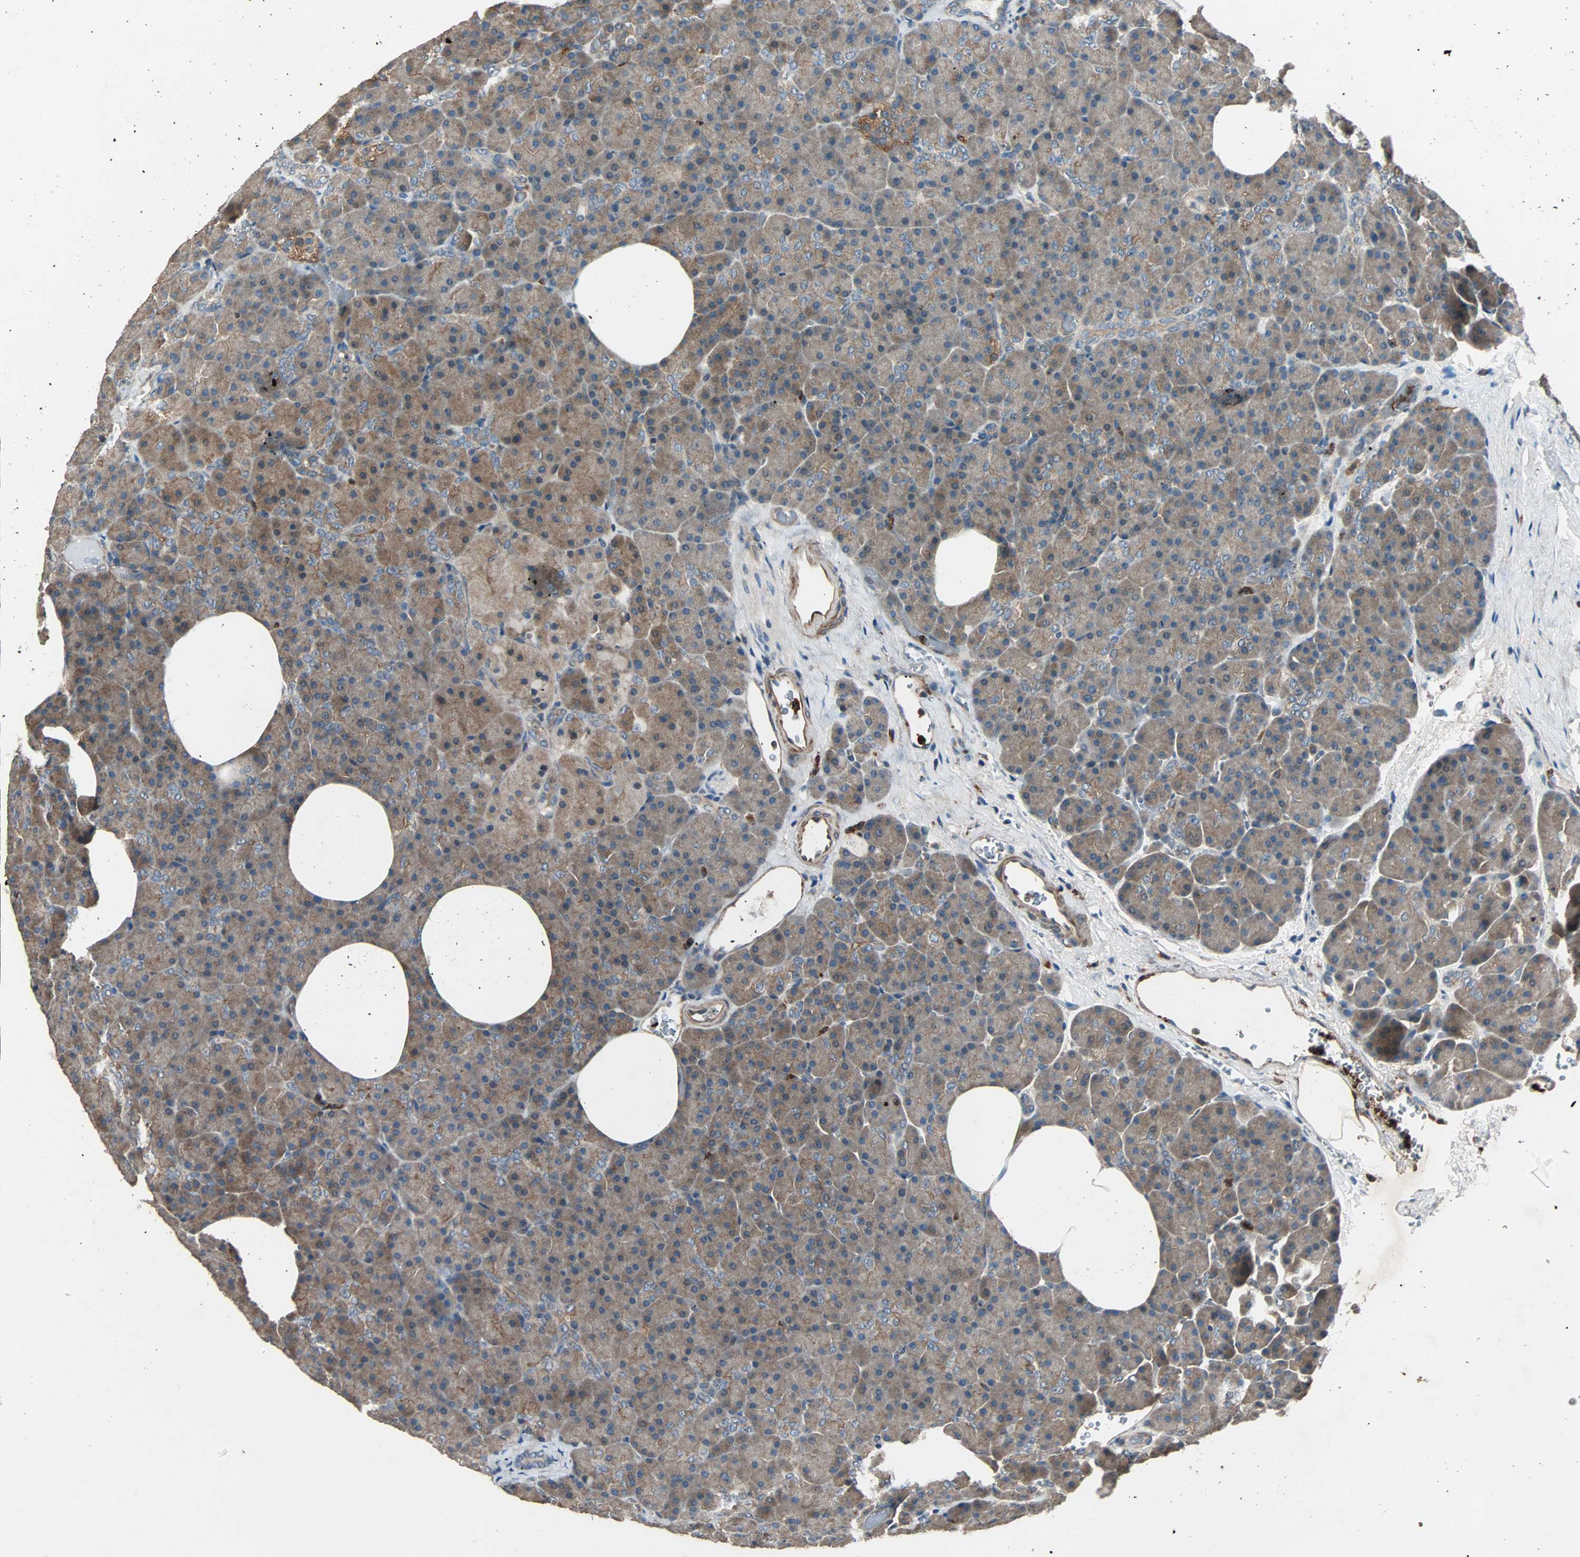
{"staining": {"intensity": "moderate", "quantity": ">75%", "location": "cytoplasmic/membranous"}, "tissue": "pancreas", "cell_type": "Exocrine glandular cells", "image_type": "normal", "snomed": [{"axis": "morphology", "description": "Normal tissue, NOS"}, {"axis": "topography", "description": "Pancreas"}], "caption": "Immunohistochemistry (DAB) staining of normal human pancreas demonstrates moderate cytoplasmic/membranous protein staining in about >75% of exocrine glandular cells. (Stains: DAB (3,3'-diaminobenzidine) in brown, nuclei in blue, Microscopy: brightfield microscopy at high magnification).", "gene": "GCK", "patient": {"sex": "female", "age": 35}}